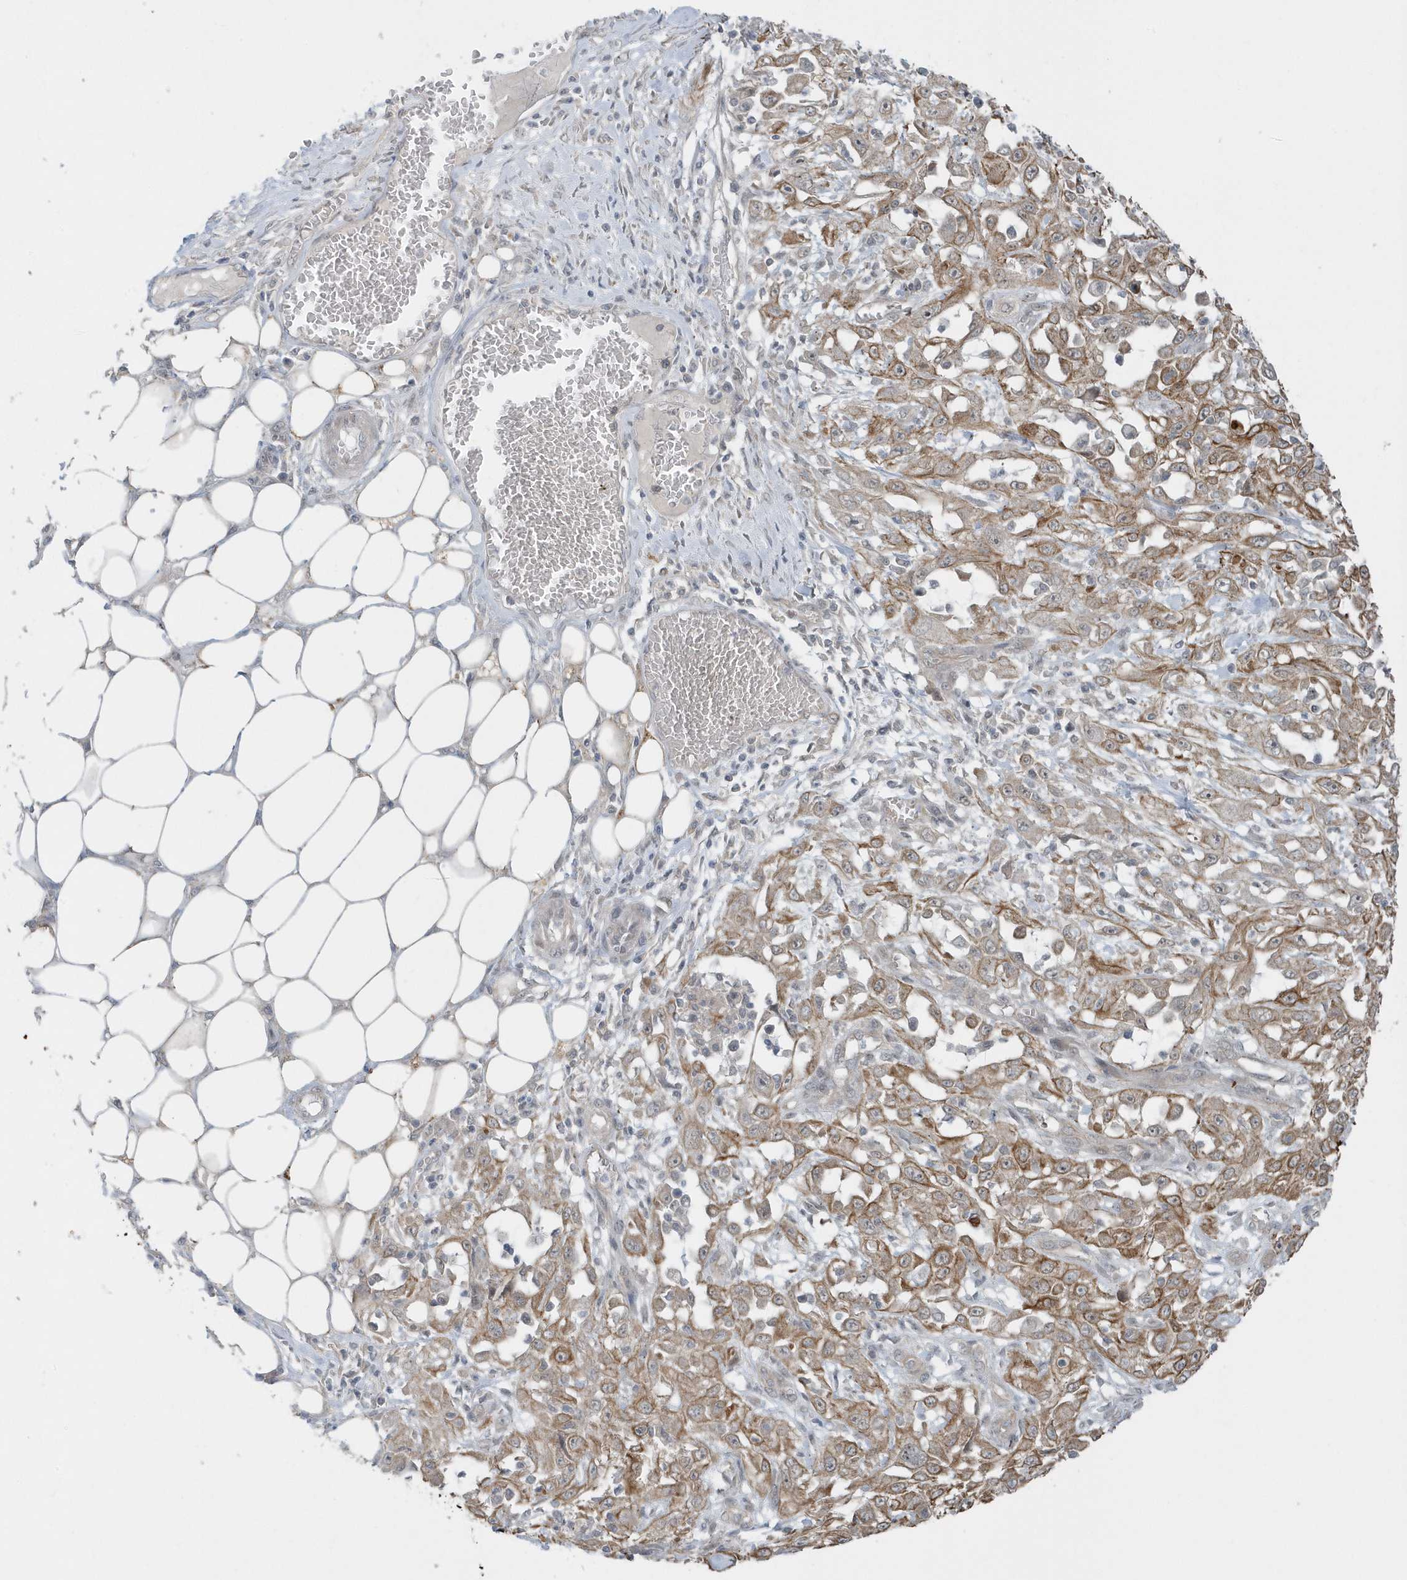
{"staining": {"intensity": "moderate", "quantity": "25%-75%", "location": "cytoplasmic/membranous"}, "tissue": "skin cancer", "cell_type": "Tumor cells", "image_type": "cancer", "snomed": [{"axis": "morphology", "description": "Squamous cell carcinoma, NOS"}, {"axis": "morphology", "description": "Squamous cell carcinoma, metastatic, NOS"}, {"axis": "topography", "description": "Skin"}, {"axis": "topography", "description": "Lymph node"}], "caption": "Tumor cells exhibit medium levels of moderate cytoplasmic/membranous expression in about 25%-75% of cells in skin cancer.", "gene": "PARD3B", "patient": {"sex": "male", "age": 75}}